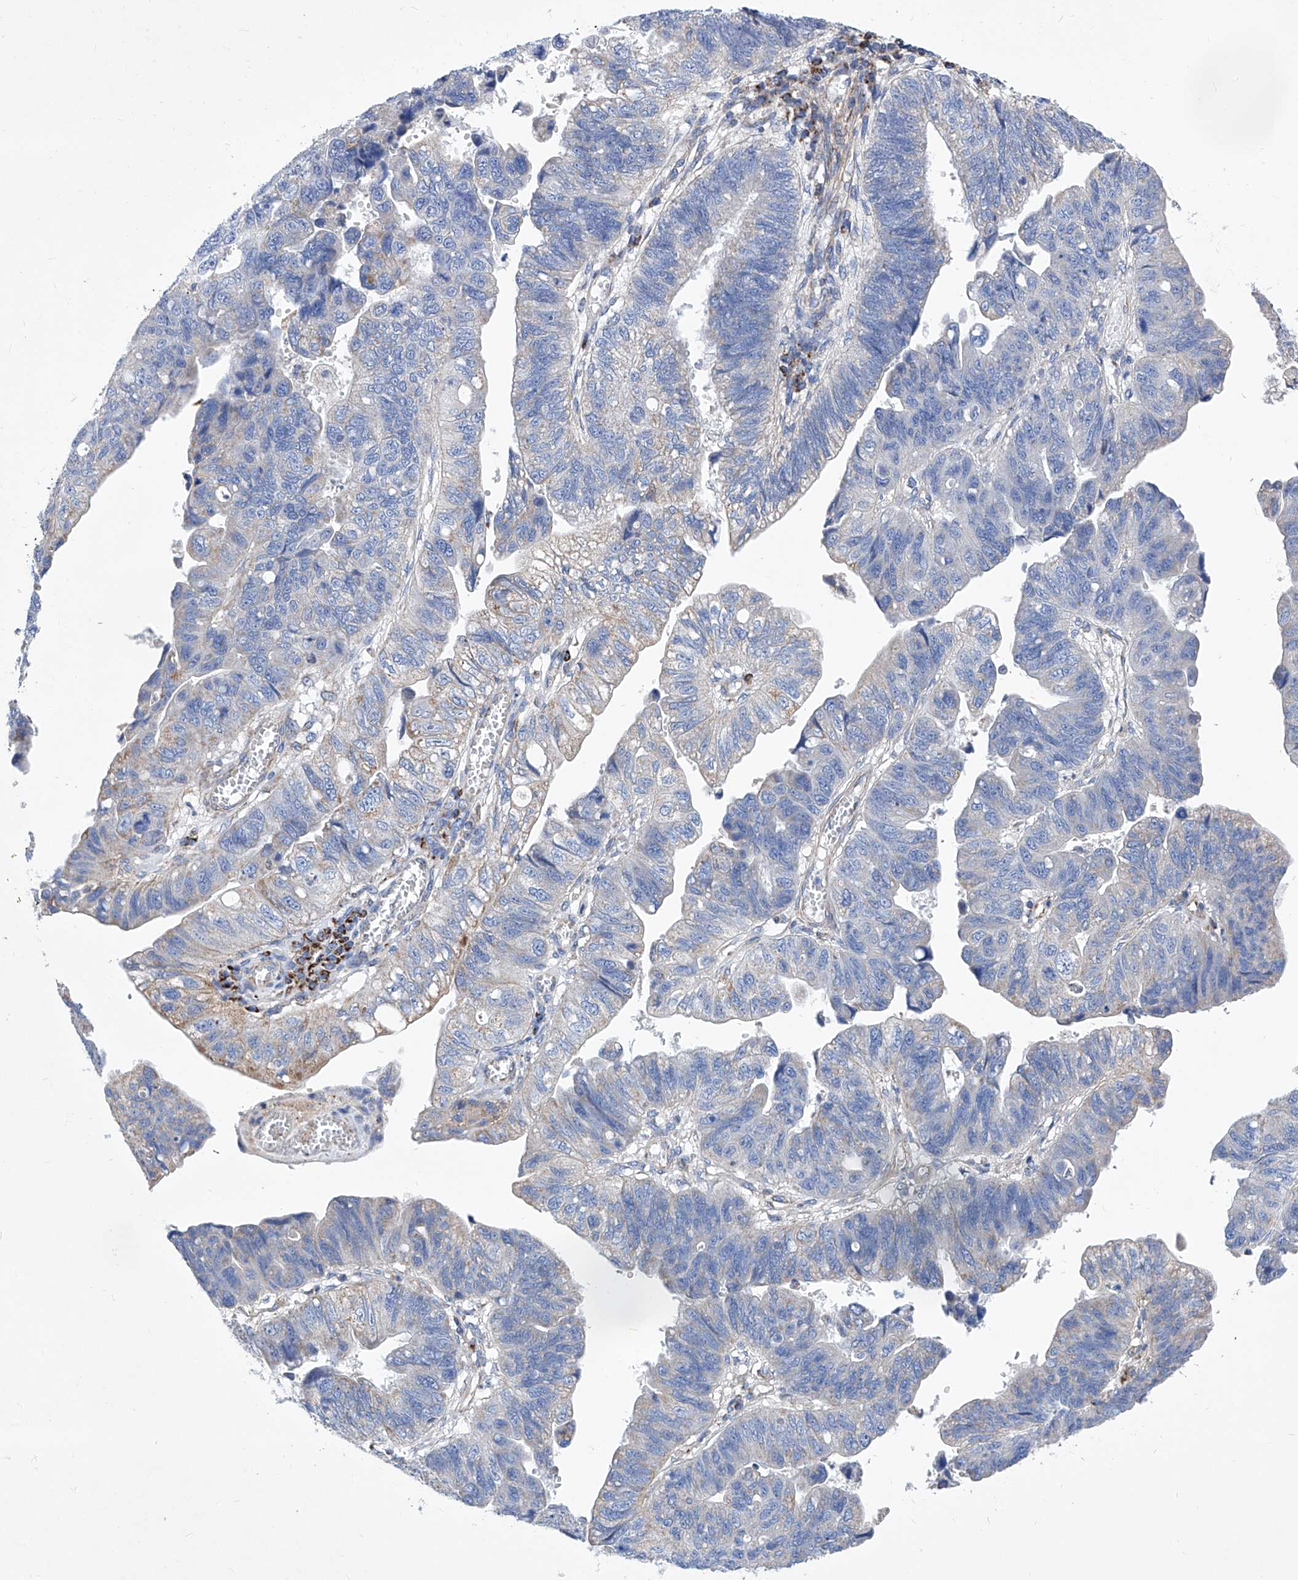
{"staining": {"intensity": "weak", "quantity": "<25%", "location": "cytoplasmic/membranous"}, "tissue": "stomach cancer", "cell_type": "Tumor cells", "image_type": "cancer", "snomed": [{"axis": "morphology", "description": "Adenocarcinoma, NOS"}, {"axis": "topography", "description": "Stomach"}], "caption": "Tumor cells are negative for brown protein staining in stomach cancer (adenocarcinoma).", "gene": "HRNR", "patient": {"sex": "male", "age": 59}}